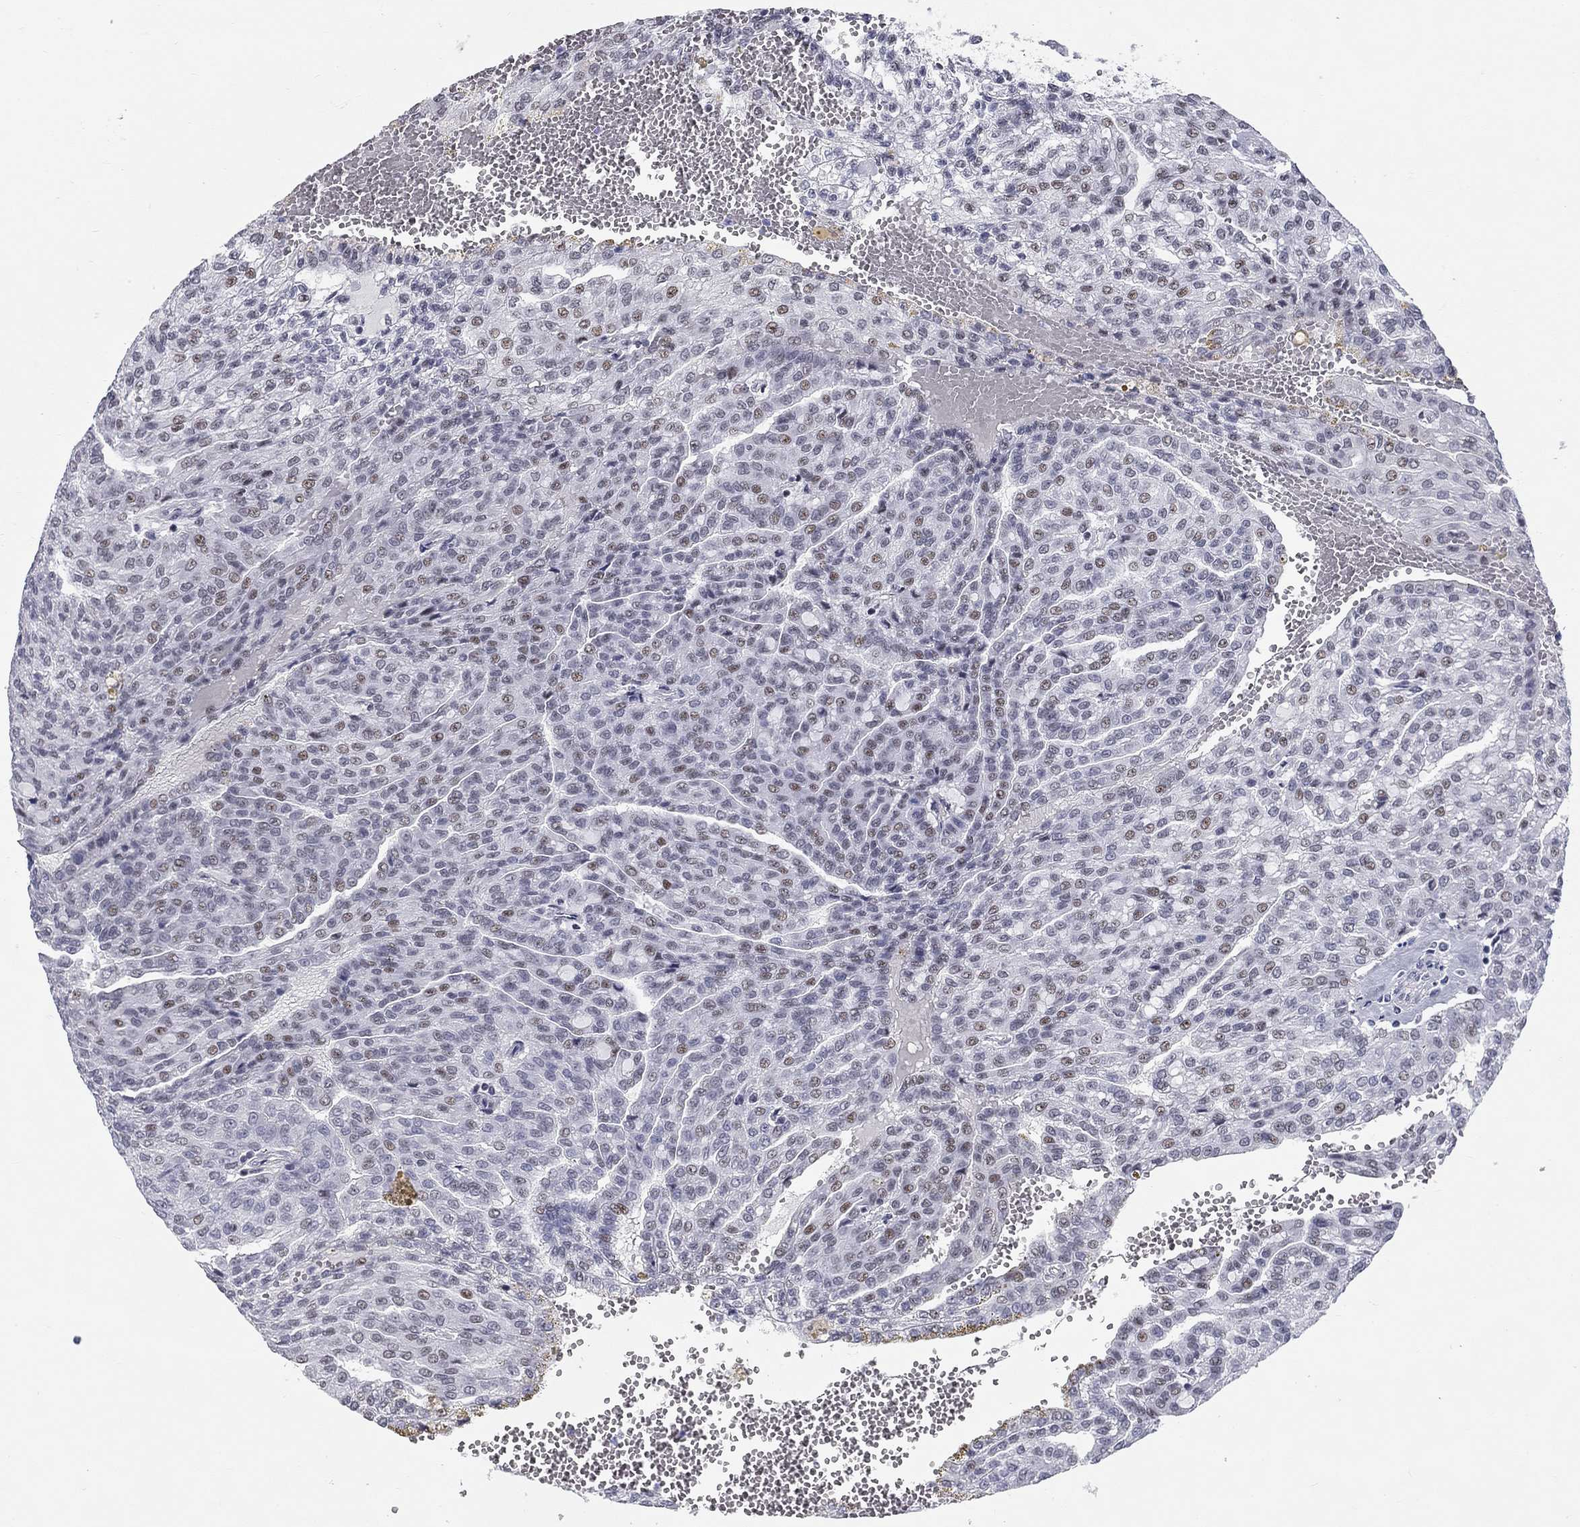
{"staining": {"intensity": "moderate", "quantity": "<25%", "location": "nuclear"}, "tissue": "renal cancer", "cell_type": "Tumor cells", "image_type": "cancer", "snomed": [{"axis": "morphology", "description": "Adenocarcinoma, NOS"}, {"axis": "topography", "description": "Kidney"}], "caption": "An immunohistochemistry photomicrograph of tumor tissue is shown. Protein staining in brown shows moderate nuclear positivity in renal cancer (adenocarcinoma) within tumor cells. Using DAB (3,3'-diaminobenzidine) (brown) and hematoxylin (blue) stains, captured at high magnification using brightfield microscopy.", "gene": "ASF1B", "patient": {"sex": "male", "age": 63}}